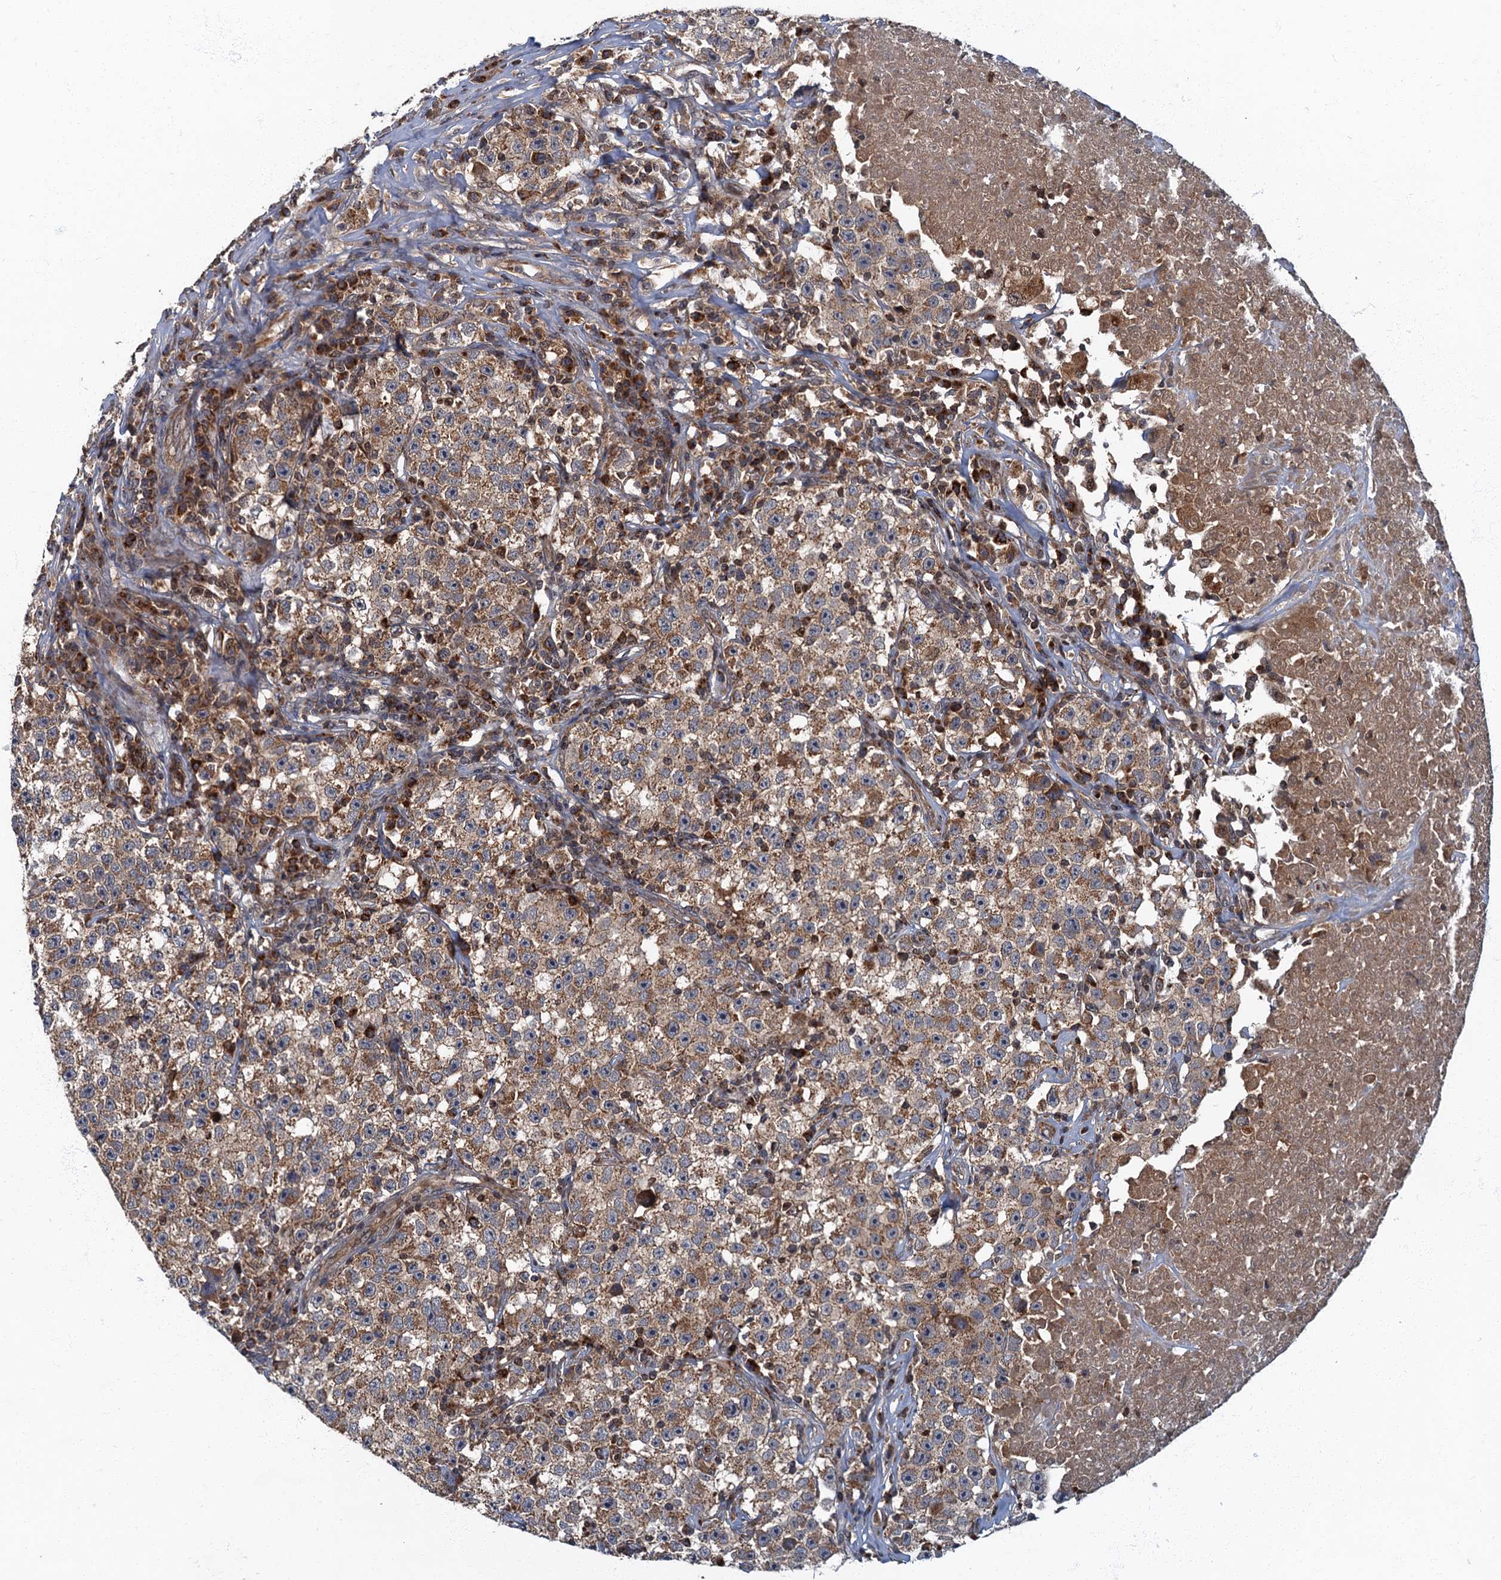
{"staining": {"intensity": "moderate", "quantity": ">75%", "location": "cytoplasmic/membranous"}, "tissue": "testis cancer", "cell_type": "Tumor cells", "image_type": "cancer", "snomed": [{"axis": "morphology", "description": "Seminoma, NOS"}, {"axis": "topography", "description": "Testis"}], "caption": "Testis cancer (seminoma) stained with DAB immunohistochemistry exhibits medium levels of moderate cytoplasmic/membranous positivity in approximately >75% of tumor cells.", "gene": "SLC11A2", "patient": {"sex": "male", "age": 22}}